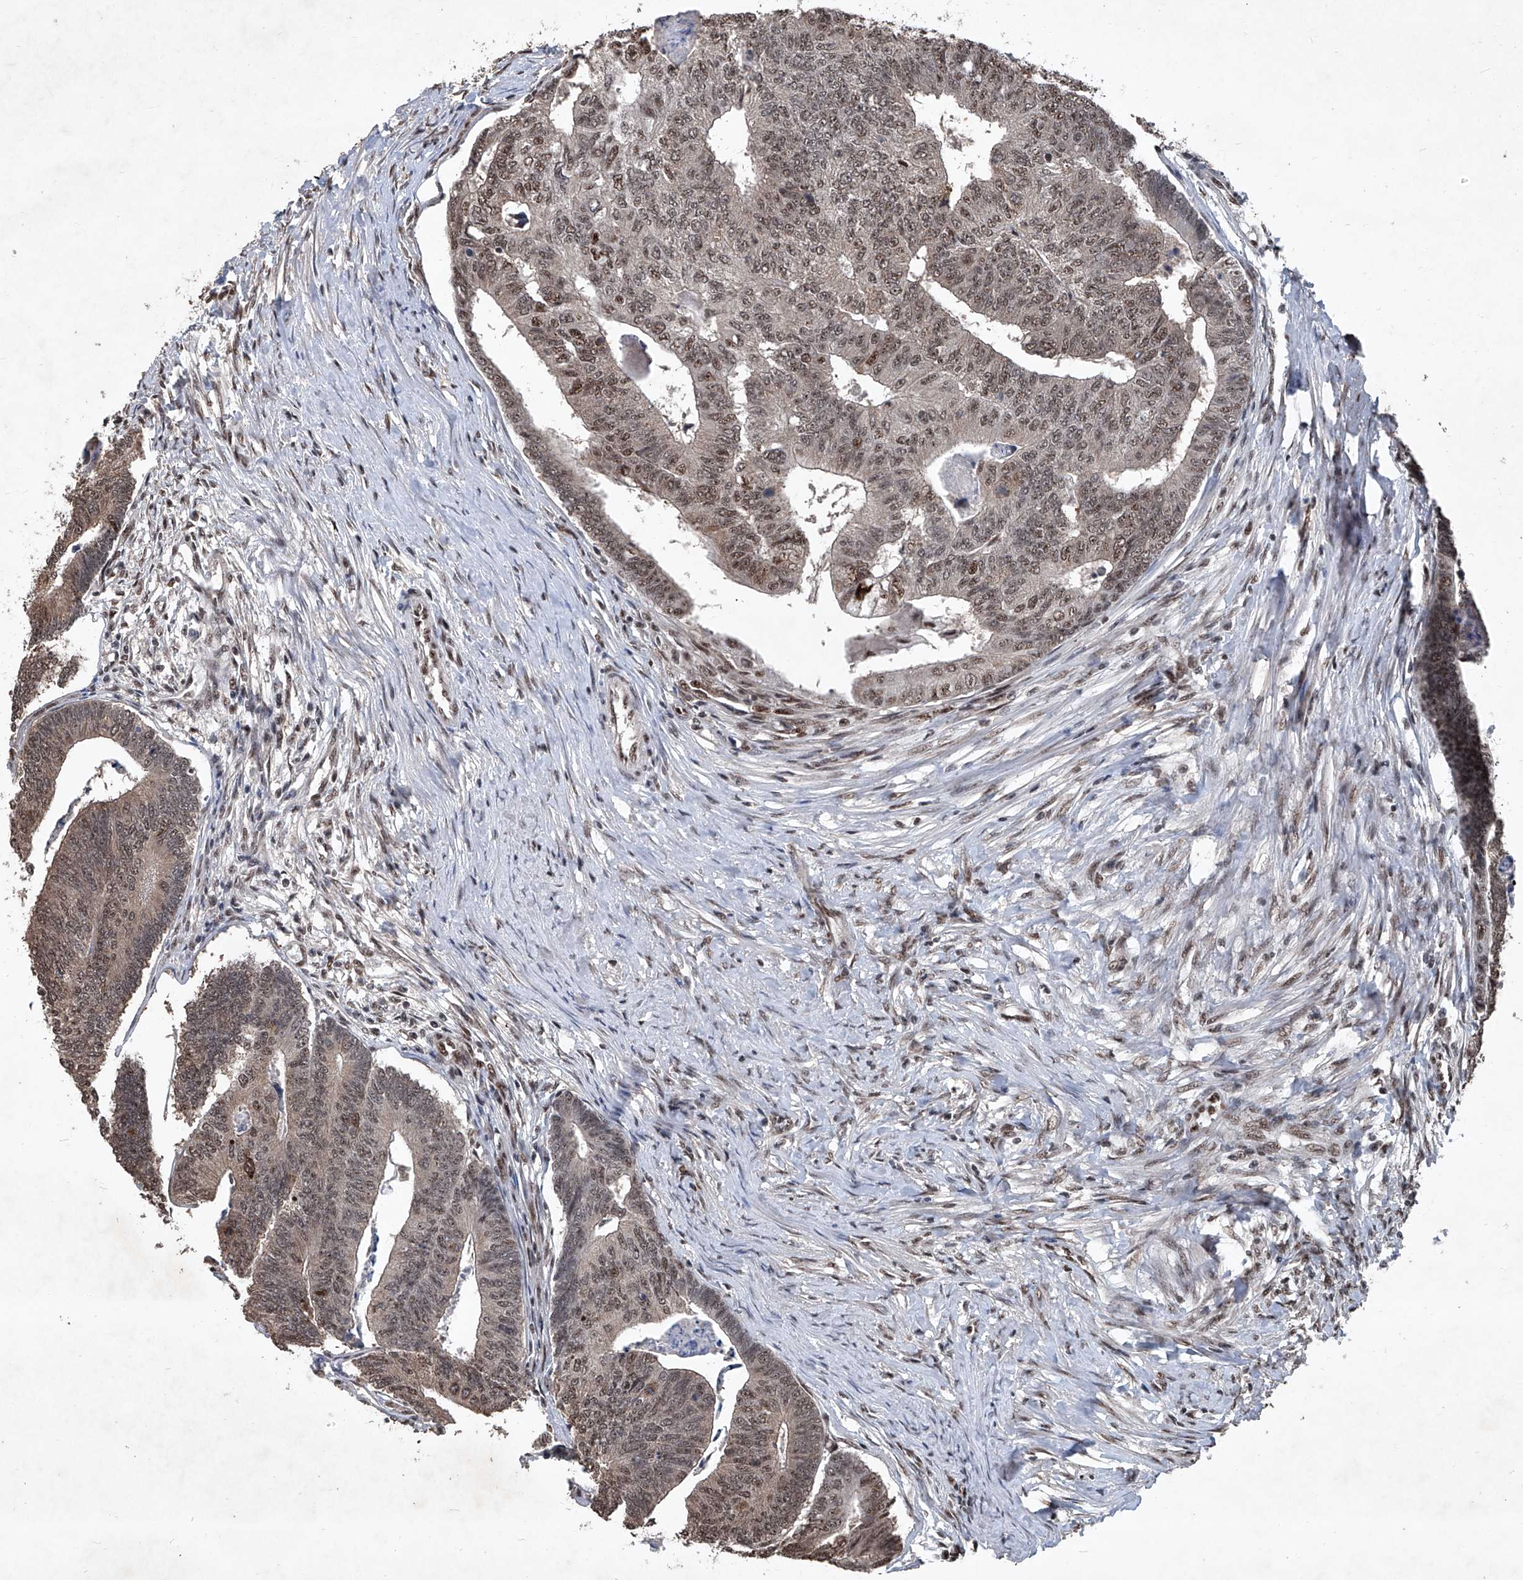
{"staining": {"intensity": "moderate", "quantity": ">75%", "location": "nuclear"}, "tissue": "colorectal cancer", "cell_type": "Tumor cells", "image_type": "cancer", "snomed": [{"axis": "morphology", "description": "Adenocarcinoma, NOS"}, {"axis": "topography", "description": "Colon"}], "caption": "This histopathology image shows immunohistochemistry staining of colorectal adenocarcinoma, with medium moderate nuclear expression in approximately >75% of tumor cells.", "gene": "DDX39B", "patient": {"sex": "female", "age": 67}}